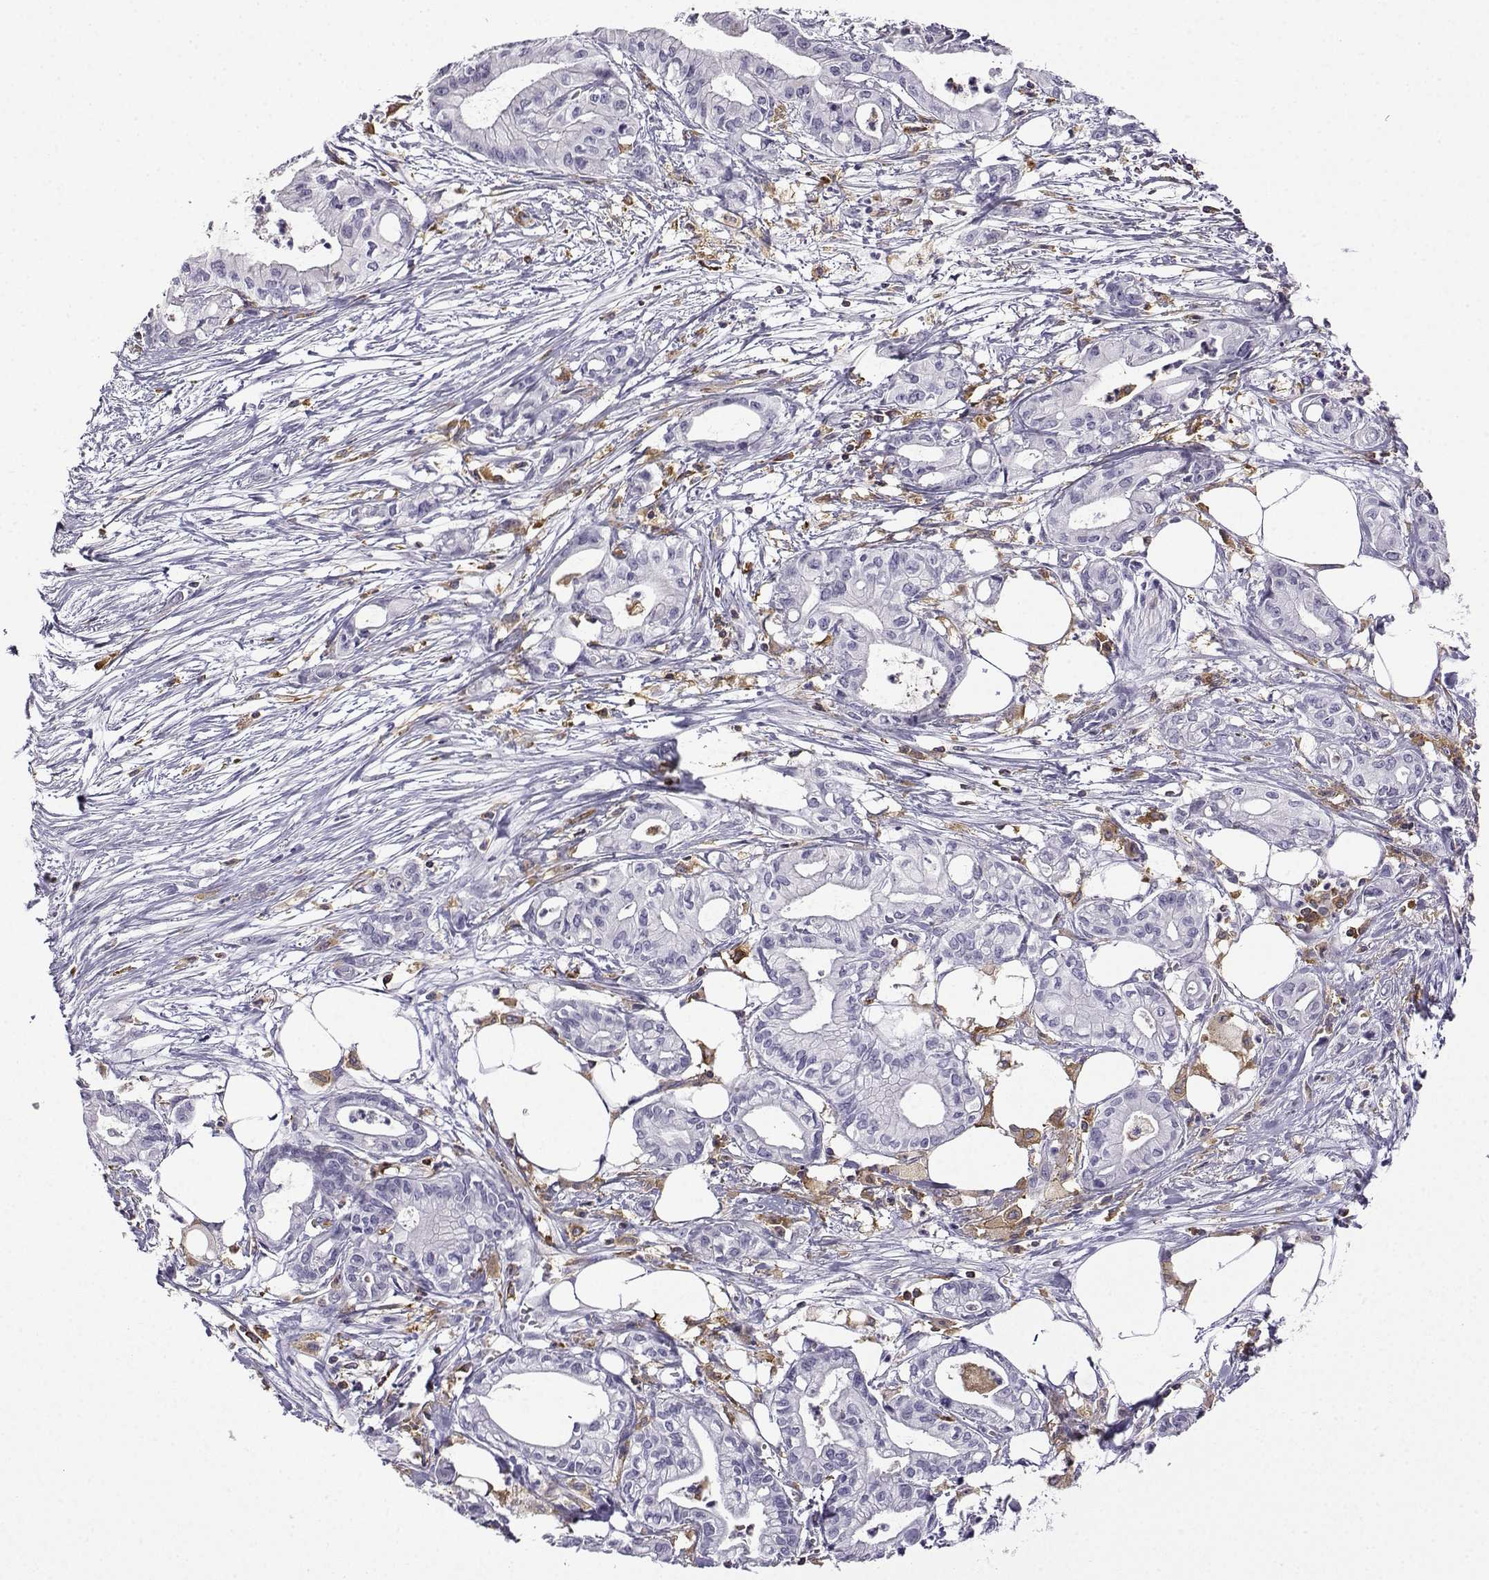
{"staining": {"intensity": "negative", "quantity": "none", "location": "none"}, "tissue": "pancreatic cancer", "cell_type": "Tumor cells", "image_type": "cancer", "snomed": [{"axis": "morphology", "description": "Adenocarcinoma, NOS"}, {"axis": "topography", "description": "Pancreas"}], "caption": "This is an immunohistochemistry (IHC) micrograph of pancreatic adenocarcinoma. There is no expression in tumor cells.", "gene": "DOCK10", "patient": {"sex": "male", "age": 71}}